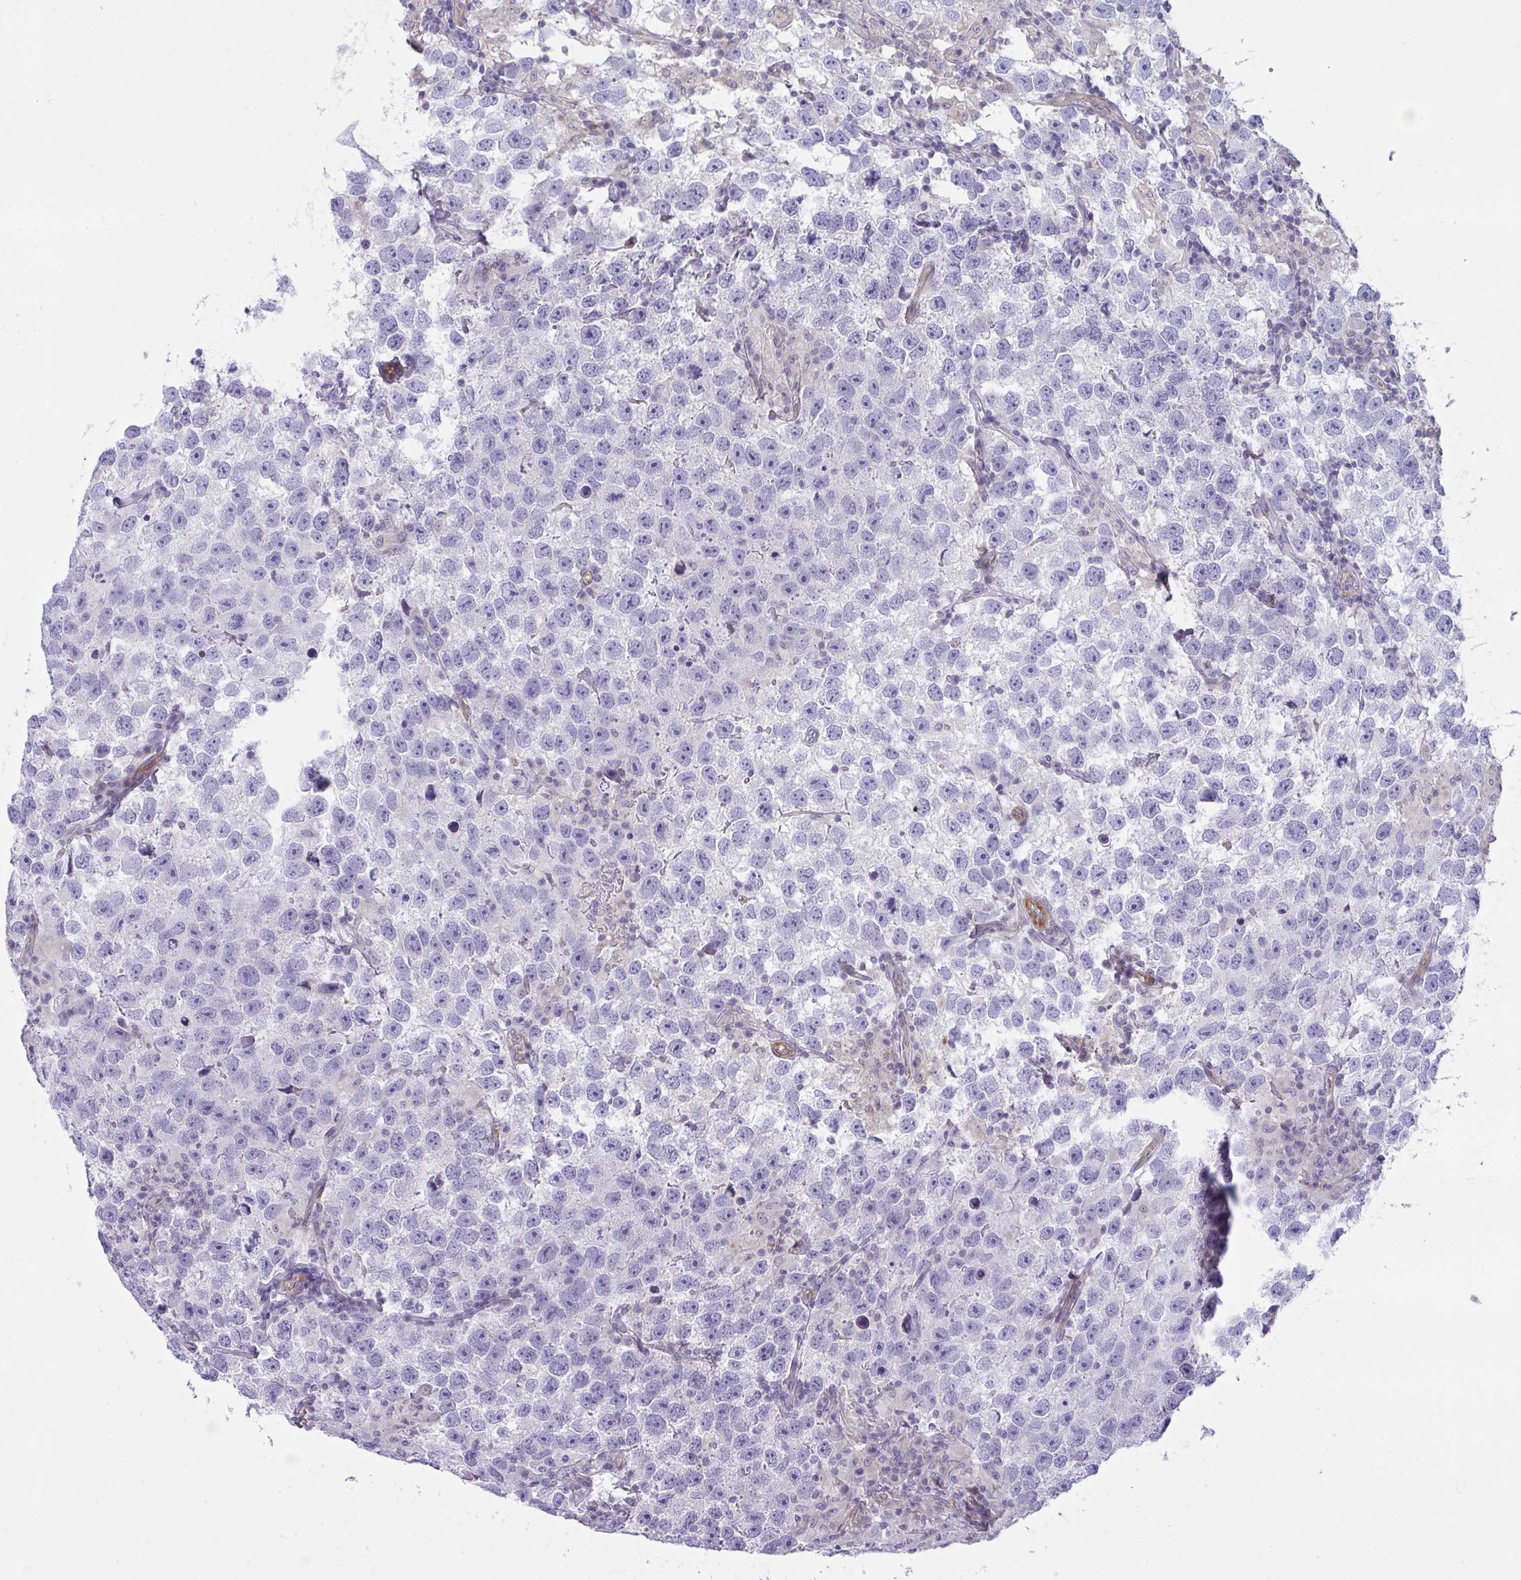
{"staining": {"intensity": "negative", "quantity": "none", "location": "none"}, "tissue": "testis cancer", "cell_type": "Tumor cells", "image_type": "cancer", "snomed": [{"axis": "morphology", "description": "Seminoma, NOS"}, {"axis": "topography", "description": "Testis"}], "caption": "A high-resolution photomicrograph shows immunohistochemistry (IHC) staining of seminoma (testis), which displays no significant staining in tumor cells. (DAB immunohistochemistry, high magnification).", "gene": "MYL12A", "patient": {"sex": "male", "age": 26}}